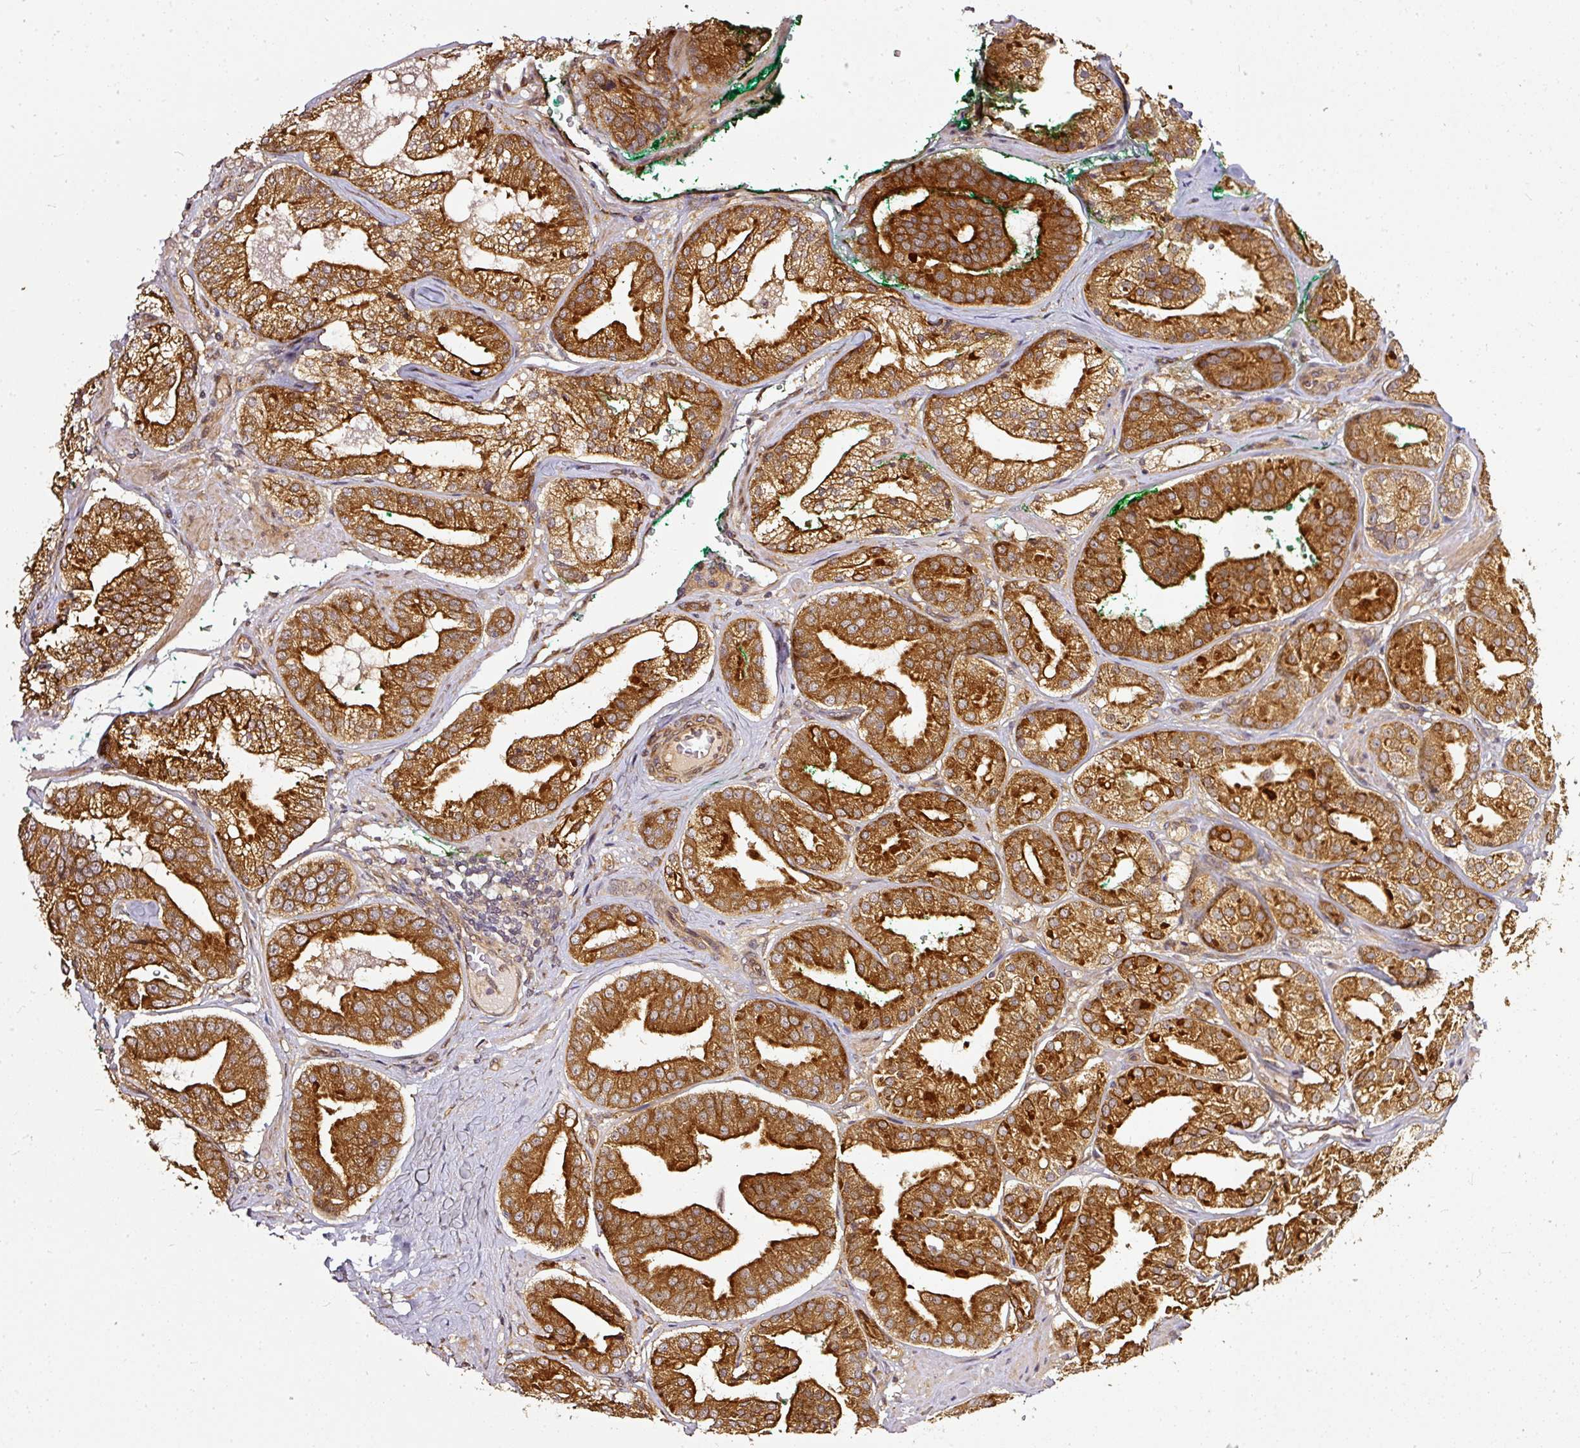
{"staining": {"intensity": "strong", "quantity": ">75%", "location": "cytoplasmic/membranous"}, "tissue": "prostate cancer", "cell_type": "Tumor cells", "image_type": "cancer", "snomed": [{"axis": "morphology", "description": "Adenocarcinoma, High grade"}, {"axis": "topography", "description": "Prostate"}], "caption": "Immunohistochemistry (IHC) micrograph of human prostate cancer (adenocarcinoma (high-grade)) stained for a protein (brown), which demonstrates high levels of strong cytoplasmic/membranous expression in about >75% of tumor cells.", "gene": "MIF4GD", "patient": {"sex": "male", "age": 63}}